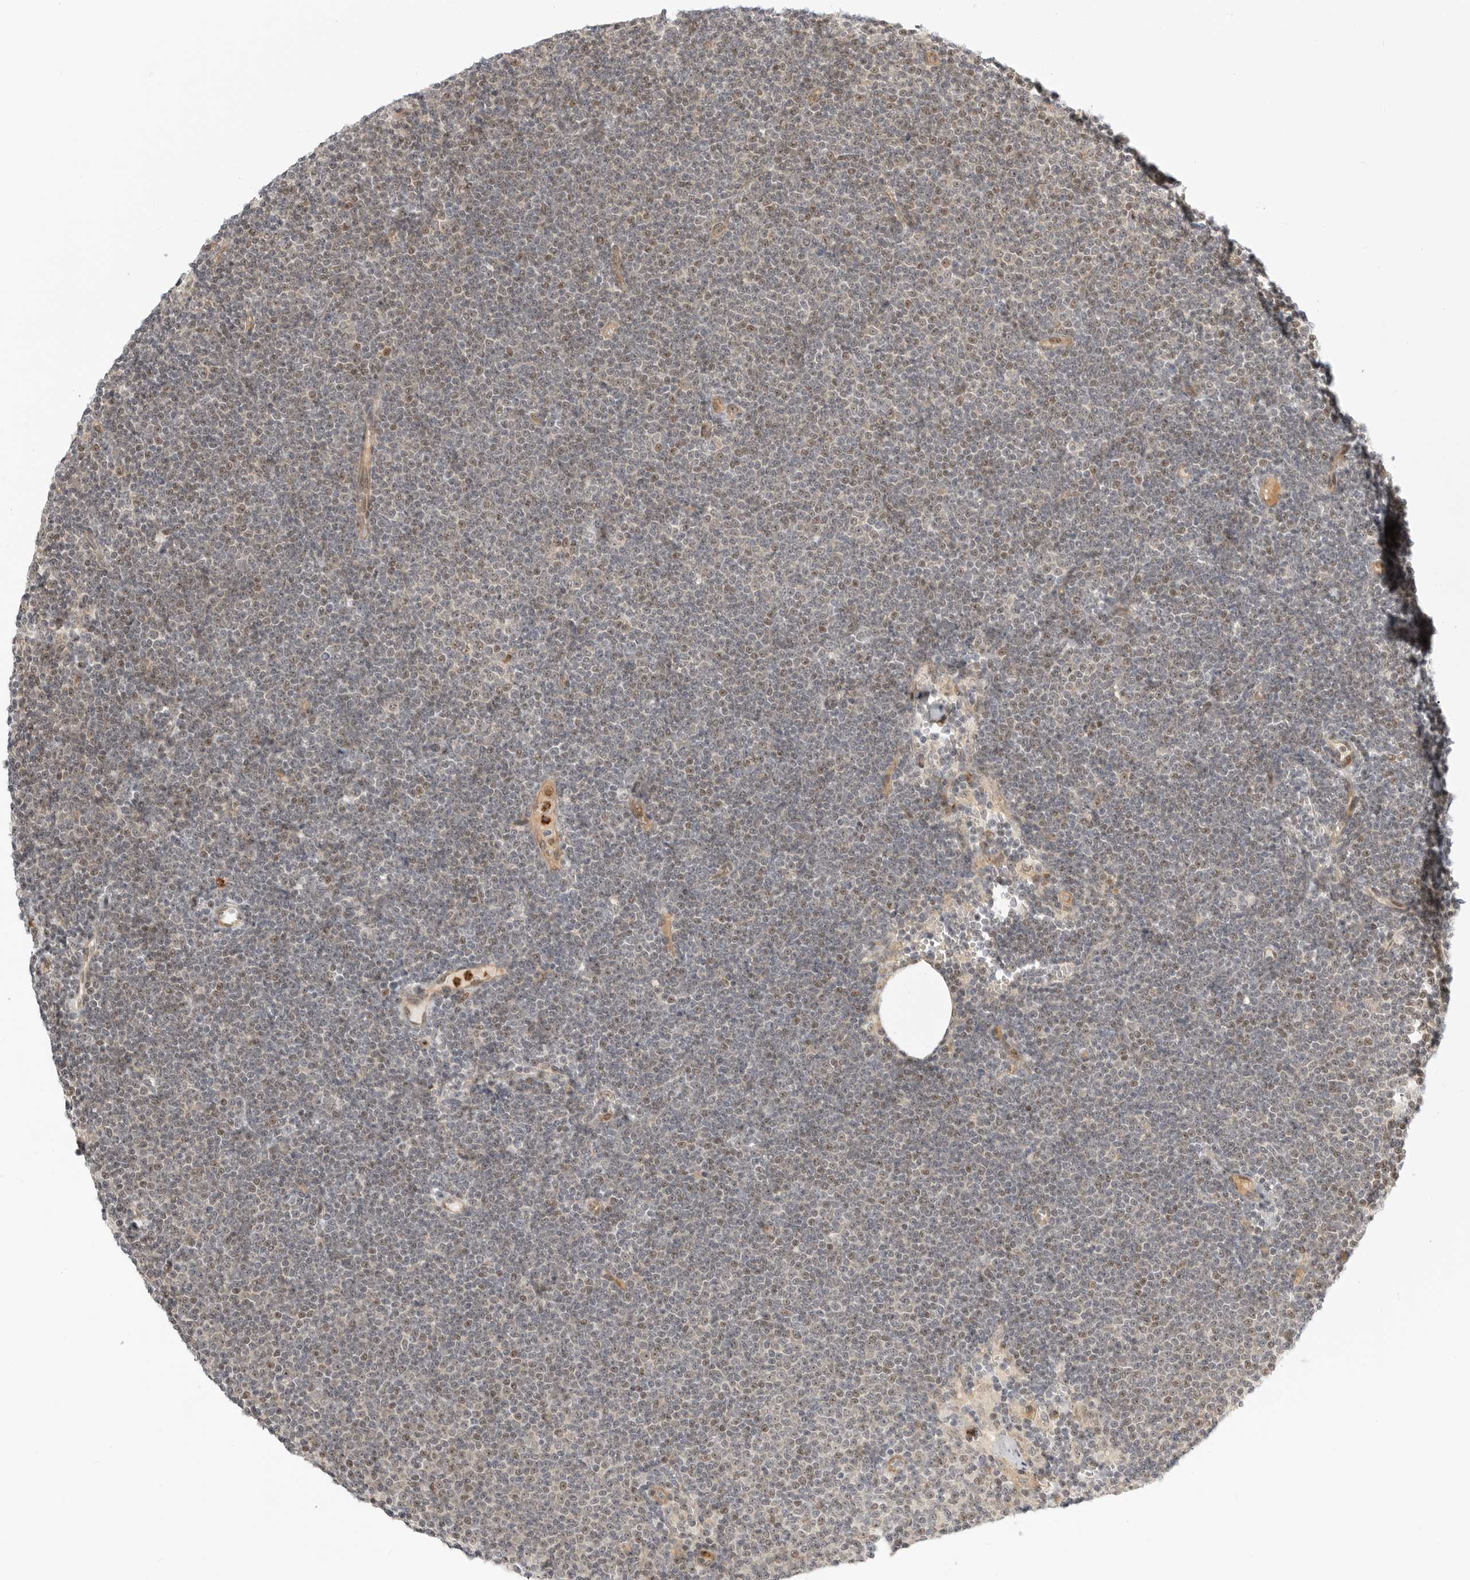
{"staining": {"intensity": "weak", "quantity": ">75%", "location": "nuclear"}, "tissue": "lymphoma", "cell_type": "Tumor cells", "image_type": "cancer", "snomed": [{"axis": "morphology", "description": "Malignant lymphoma, non-Hodgkin's type, Low grade"}, {"axis": "topography", "description": "Lymph node"}], "caption": "A low amount of weak nuclear staining is present in approximately >75% of tumor cells in malignant lymphoma, non-Hodgkin's type (low-grade) tissue. The staining is performed using DAB (3,3'-diaminobenzidine) brown chromogen to label protein expression. The nuclei are counter-stained blue using hematoxylin.", "gene": "DSCC1", "patient": {"sex": "female", "age": 53}}